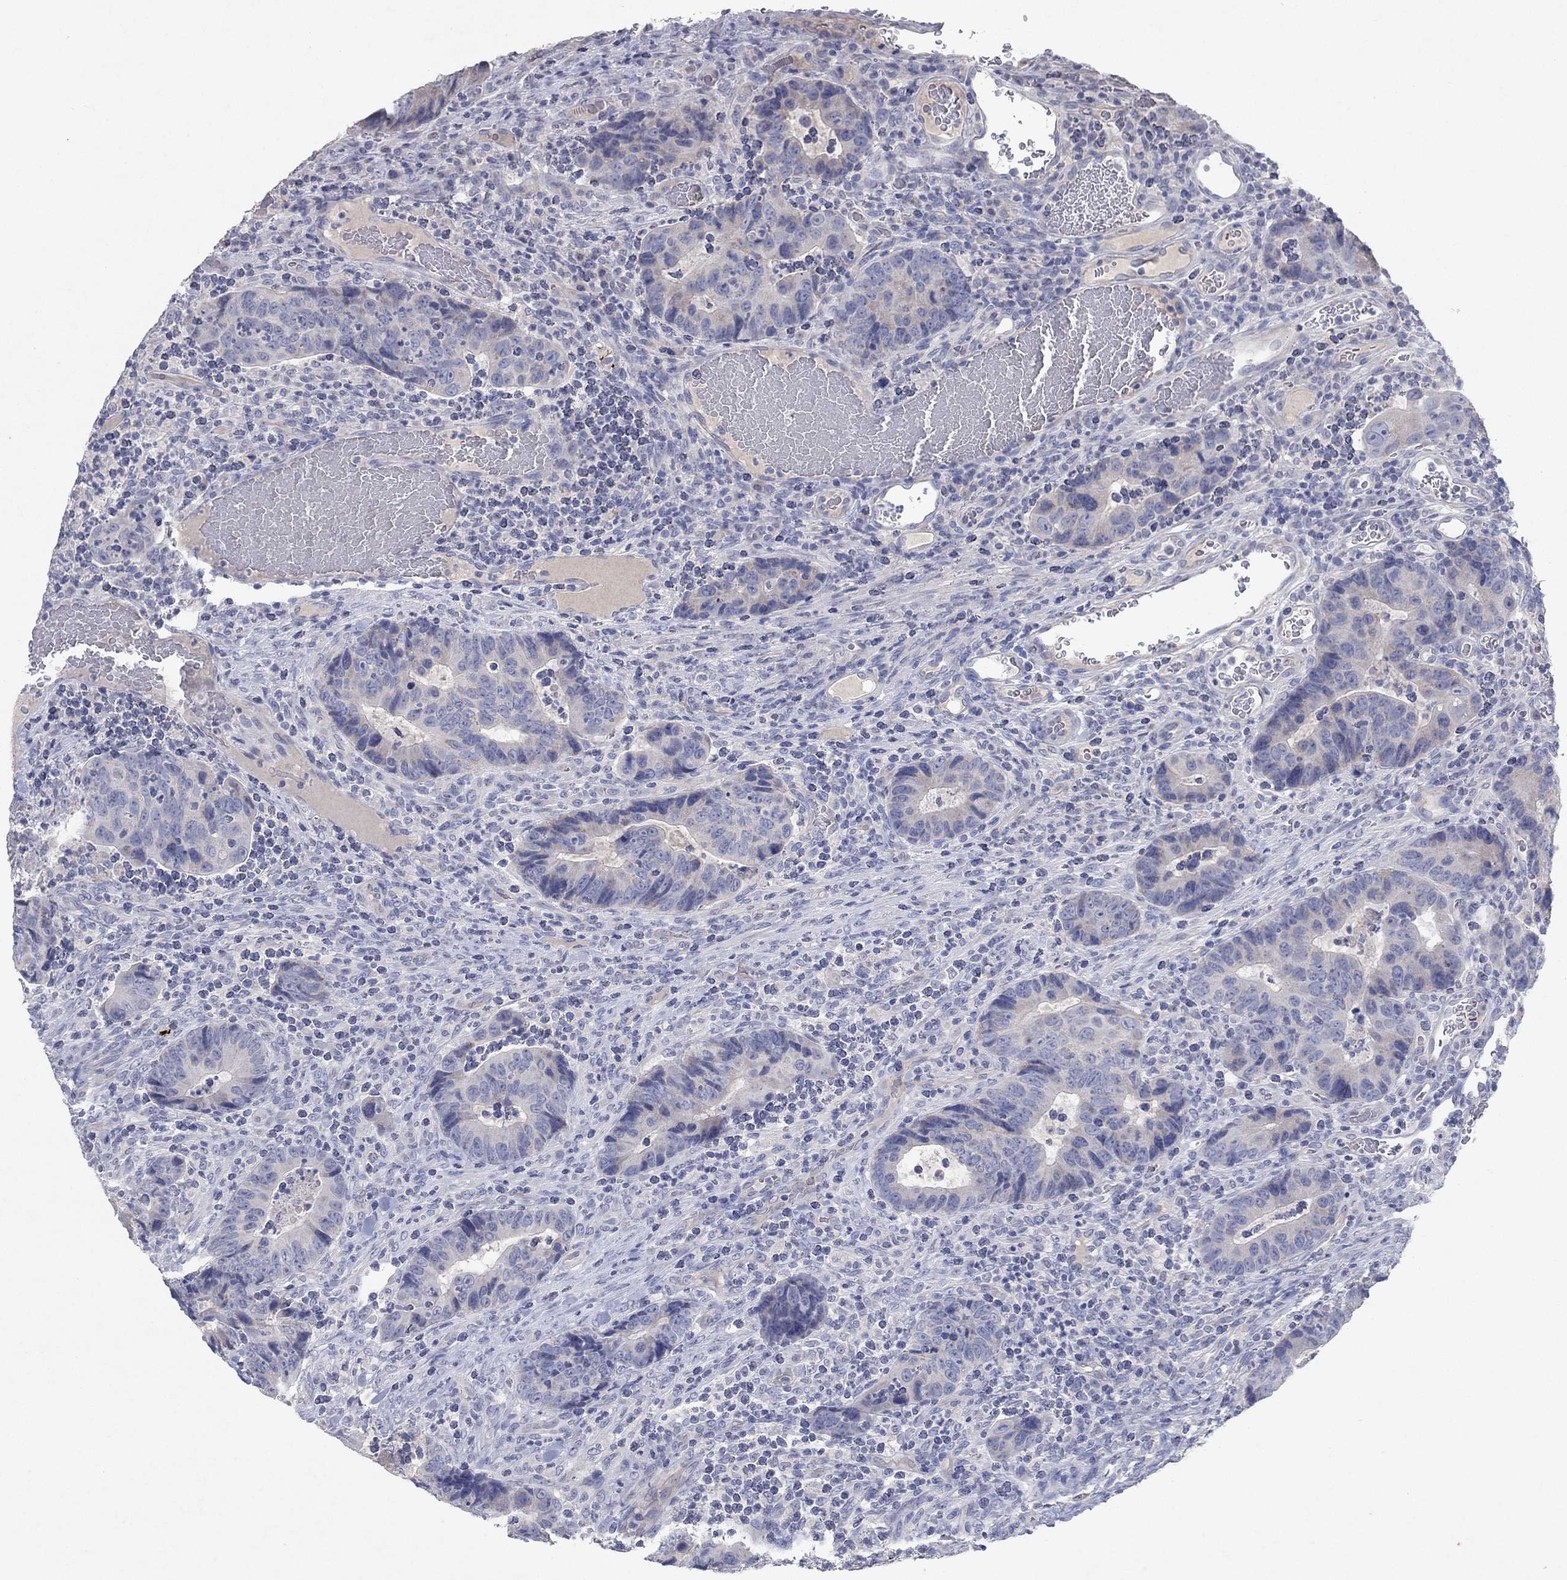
{"staining": {"intensity": "negative", "quantity": "none", "location": "none"}, "tissue": "colorectal cancer", "cell_type": "Tumor cells", "image_type": "cancer", "snomed": [{"axis": "morphology", "description": "Adenocarcinoma, NOS"}, {"axis": "topography", "description": "Colon"}], "caption": "Human colorectal cancer (adenocarcinoma) stained for a protein using immunohistochemistry exhibits no positivity in tumor cells.", "gene": "KRT40", "patient": {"sex": "female", "age": 56}}